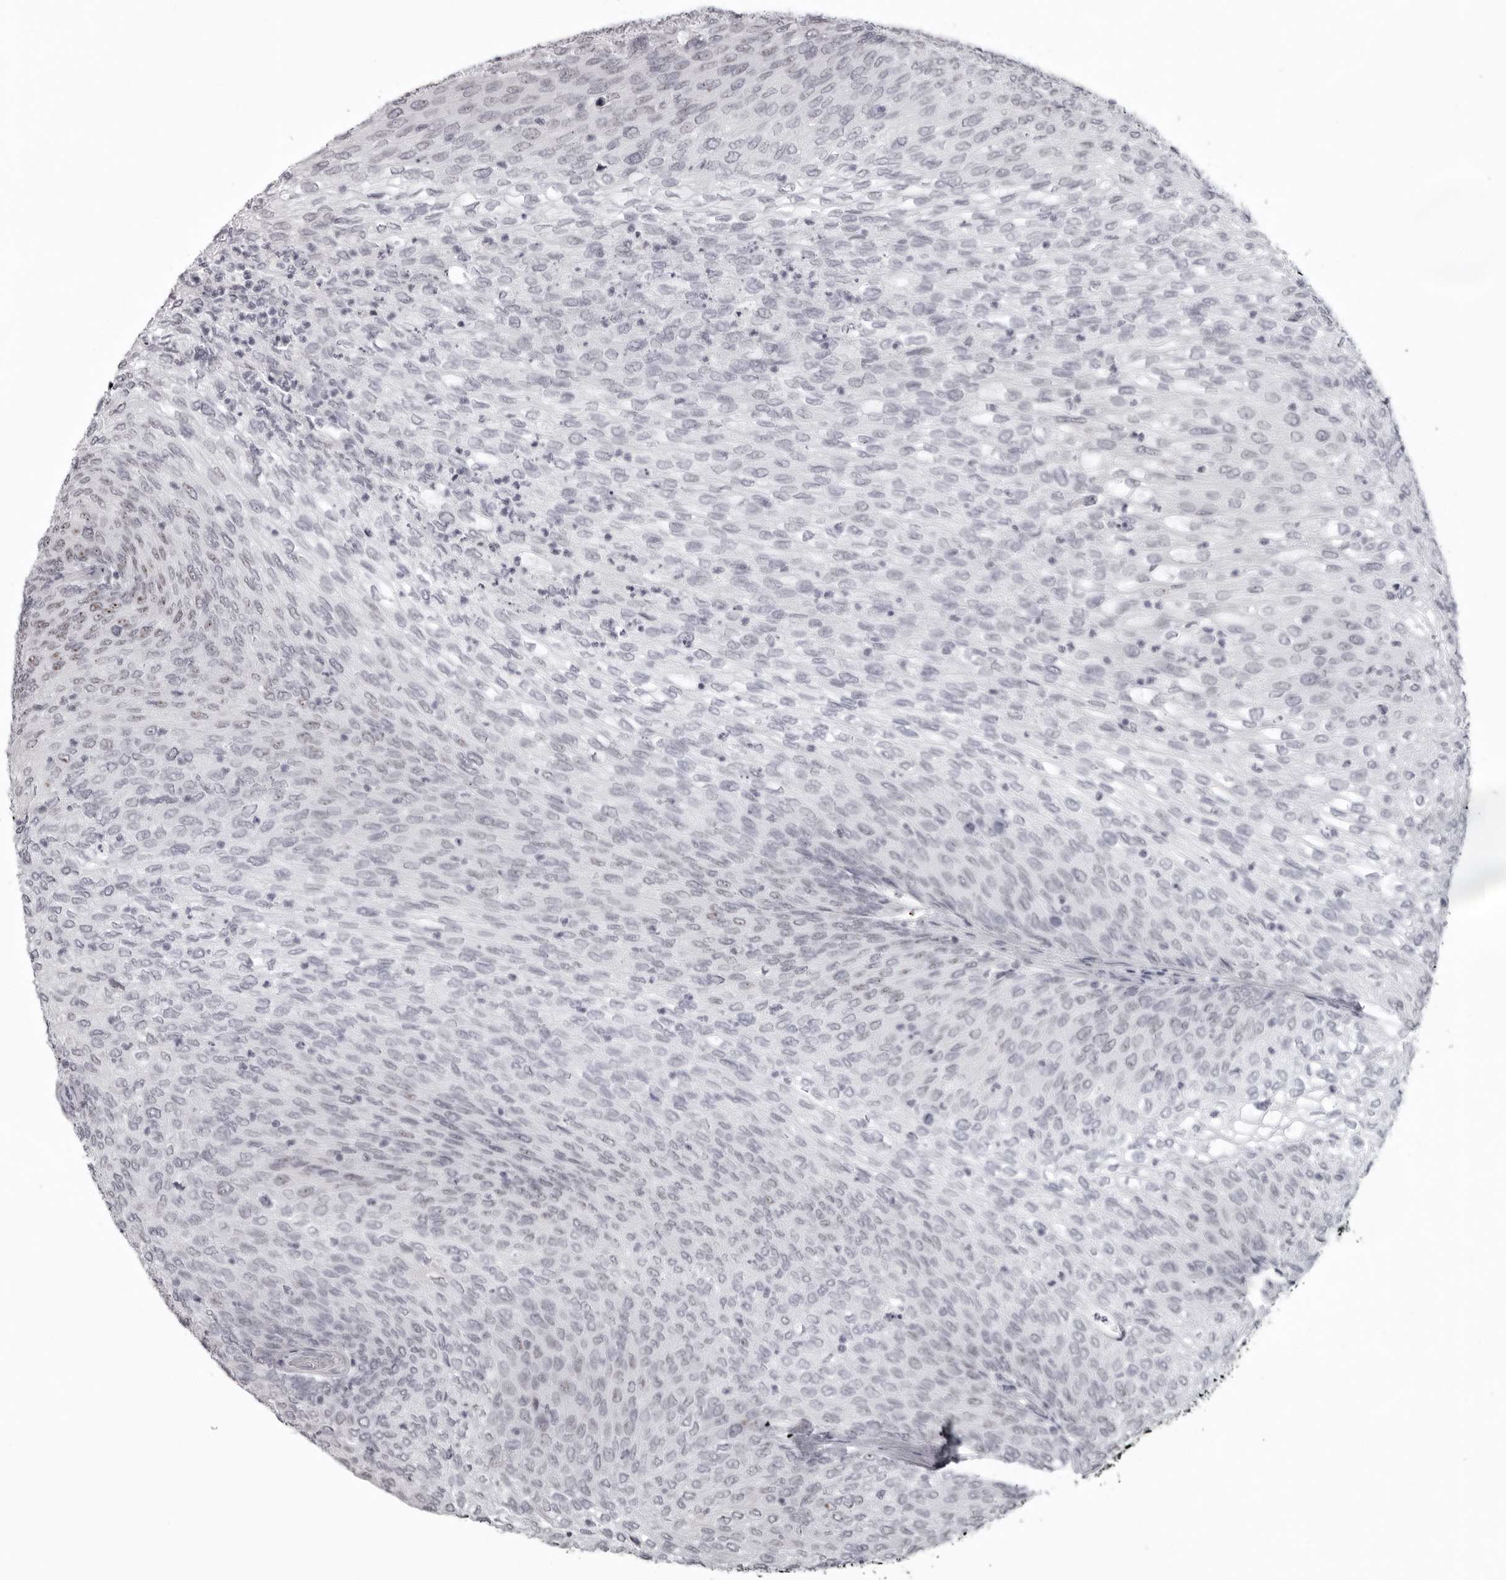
{"staining": {"intensity": "negative", "quantity": "none", "location": "none"}, "tissue": "urothelial cancer", "cell_type": "Tumor cells", "image_type": "cancer", "snomed": [{"axis": "morphology", "description": "Urothelial carcinoma, Low grade"}, {"axis": "topography", "description": "Urinary bladder"}], "caption": "Immunohistochemistry (IHC) micrograph of neoplastic tissue: human urothelial cancer stained with DAB (3,3'-diaminobenzidine) displays no significant protein expression in tumor cells. The staining was performed using DAB (3,3'-diaminobenzidine) to visualize the protein expression in brown, while the nuclei were stained in blue with hematoxylin (Magnification: 20x).", "gene": "HELZ", "patient": {"sex": "female", "age": 79}}